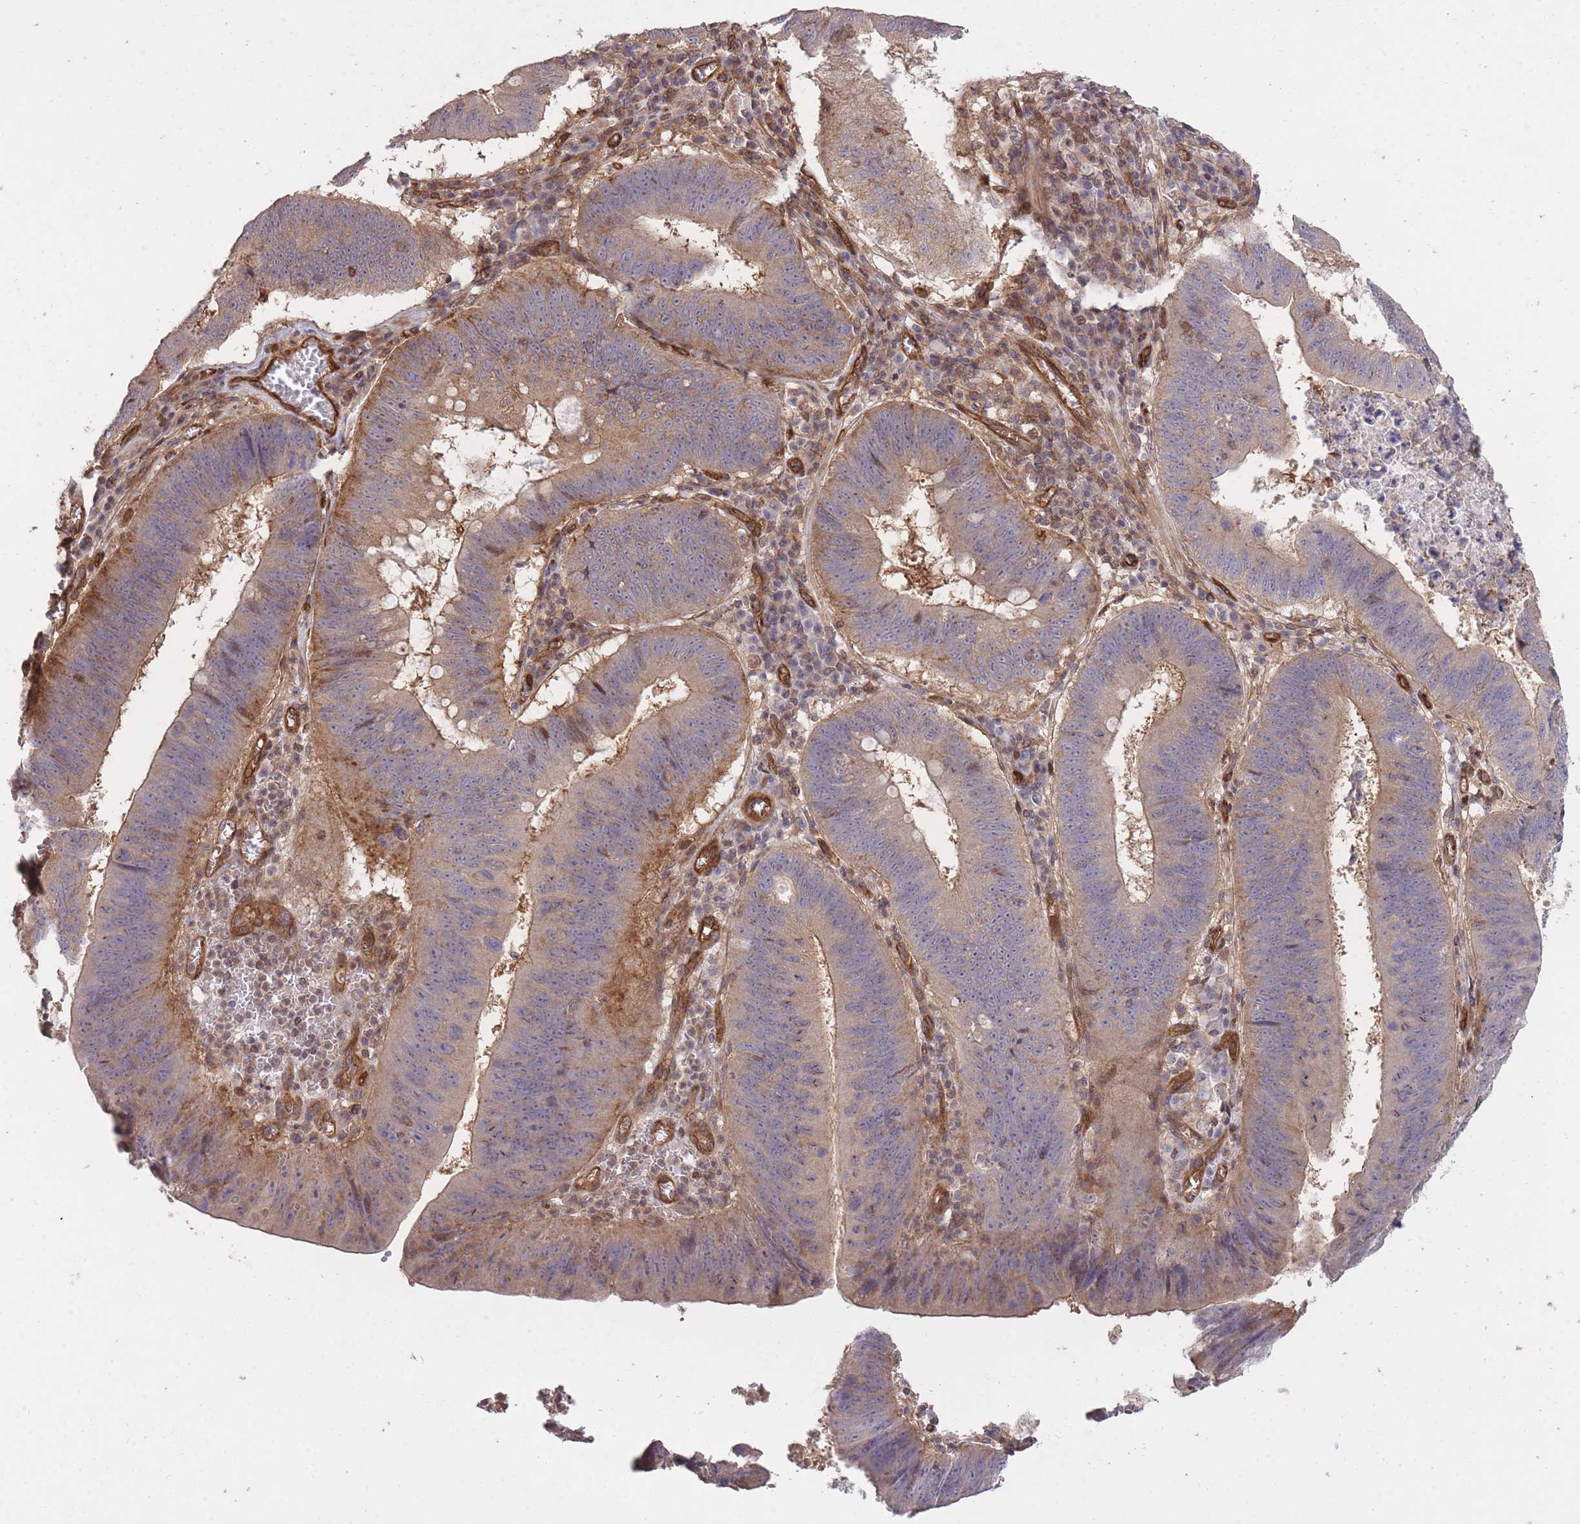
{"staining": {"intensity": "weak", "quantity": "25%-75%", "location": "cytoplasmic/membranous"}, "tissue": "stomach cancer", "cell_type": "Tumor cells", "image_type": "cancer", "snomed": [{"axis": "morphology", "description": "Adenocarcinoma, NOS"}, {"axis": "topography", "description": "Stomach"}], "caption": "High-magnification brightfield microscopy of stomach adenocarcinoma stained with DAB (3,3'-diaminobenzidine) (brown) and counterstained with hematoxylin (blue). tumor cells exhibit weak cytoplasmic/membranous staining is appreciated in about25%-75% of cells. The staining is performed using DAB brown chromogen to label protein expression. The nuclei are counter-stained blue using hematoxylin.", "gene": "PLD1", "patient": {"sex": "male", "age": 59}}